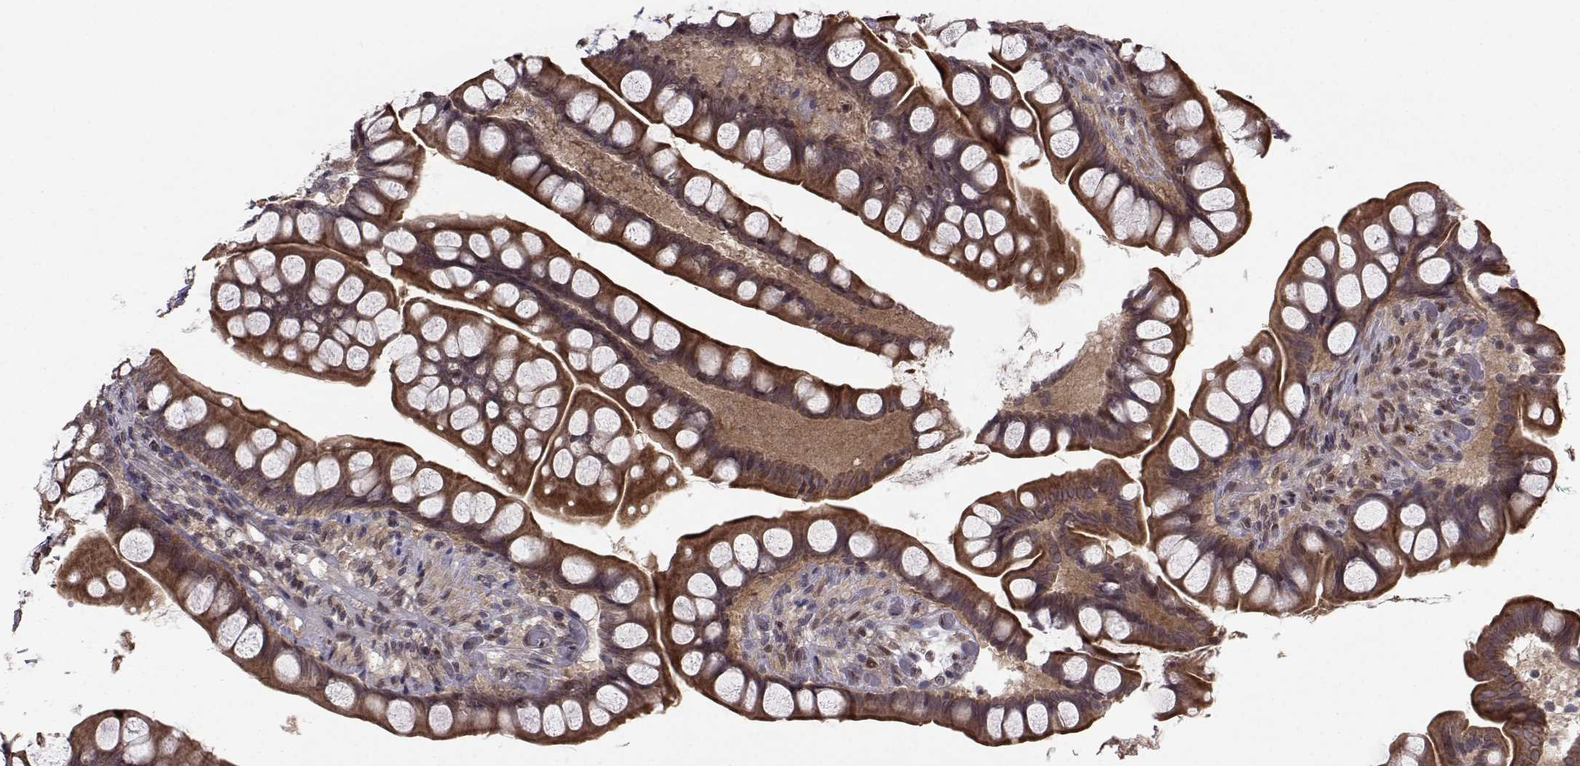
{"staining": {"intensity": "moderate", "quantity": ">75%", "location": "cytoplasmic/membranous"}, "tissue": "small intestine", "cell_type": "Glandular cells", "image_type": "normal", "snomed": [{"axis": "morphology", "description": "Normal tissue, NOS"}, {"axis": "topography", "description": "Small intestine"}], "caption": "Small intestine stained with IHC reveals moderate cytoplasmic/membranous positivity in about >75% of glandular cells.", "gene": "PKN2", "patient": {"sex": "male", "age": 70}}